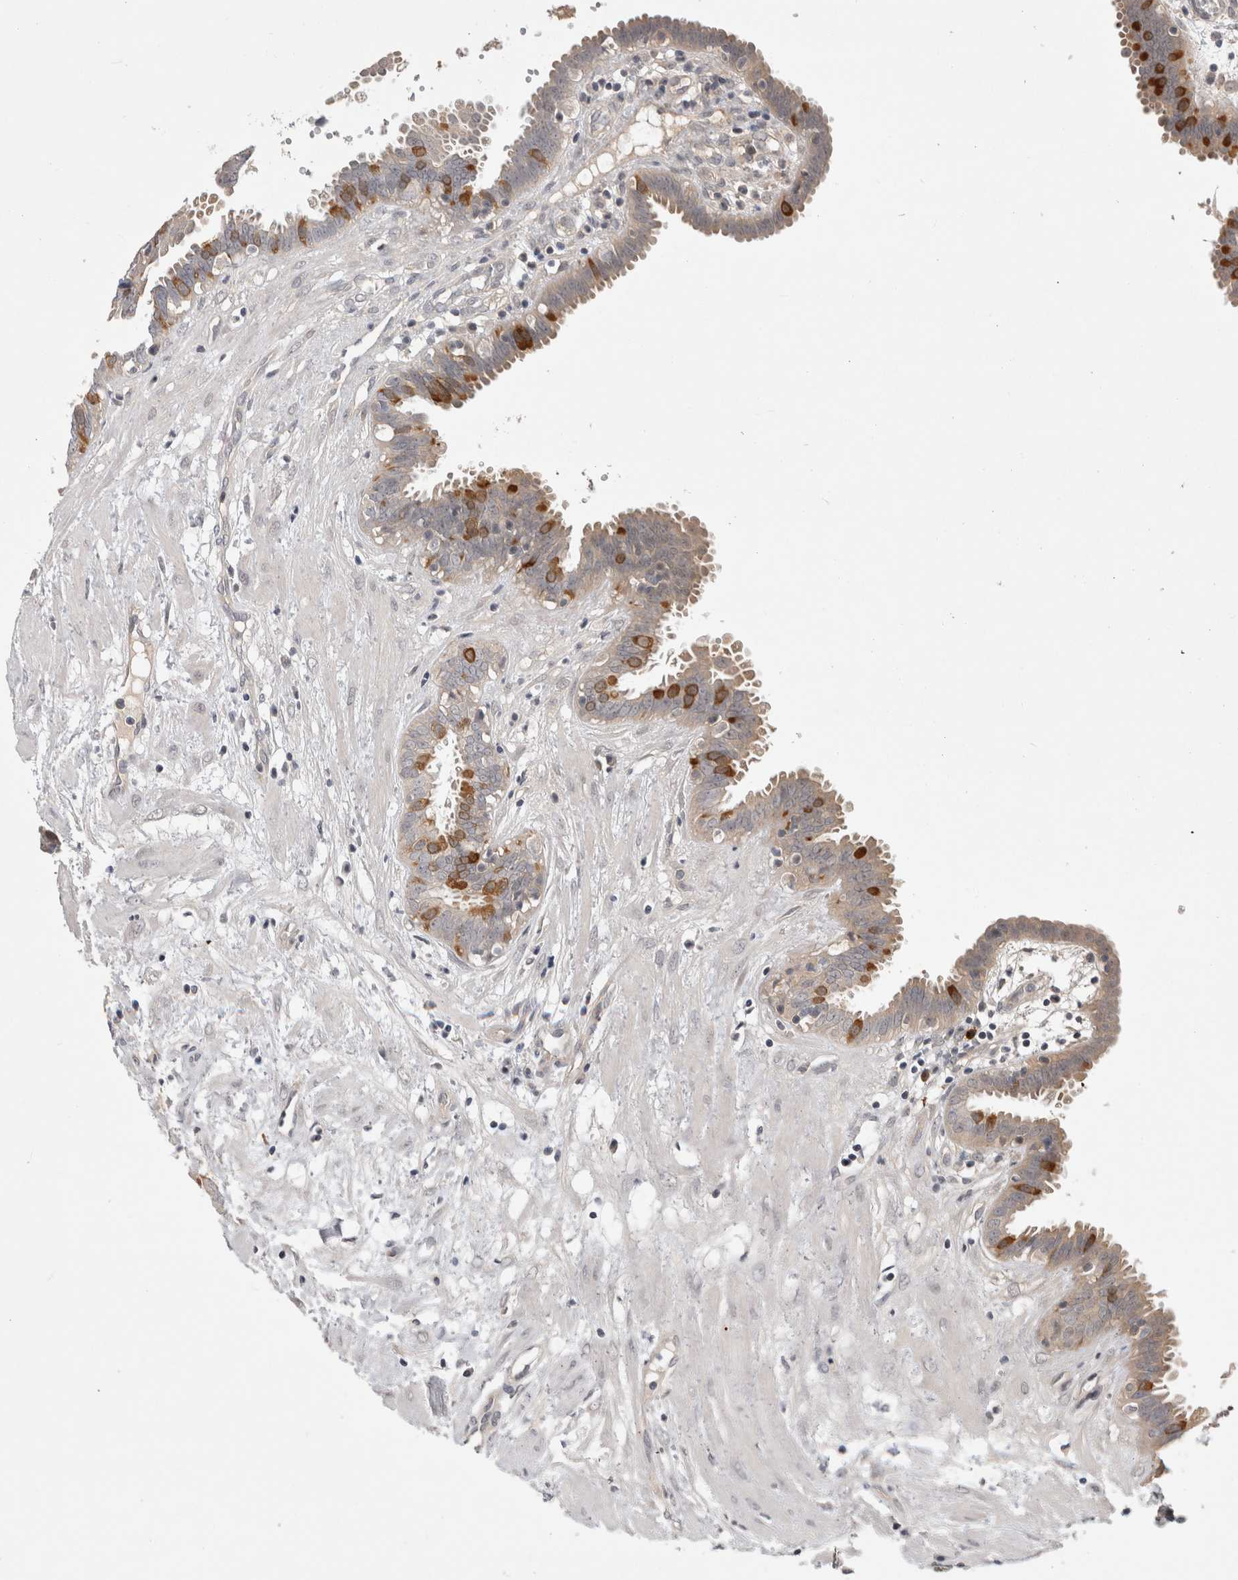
{"staining": {"intensity": "moderate", "quantity": ">75%", "location": "cytoplasmic/membranous"}, "tissue": "fallopian tube", "cell_type": "Glandular cells", "image_type": "normal", "snomed": [{"axis": "morphology", "description": "Normal tissue, NOS"}, {"axis": "topography", "description": "Fallopian tube"}, {"axis": "topography", "description": "Placenta"}], "caption": "Fallopian tube stained with DAB immunohistochemistry reveals medium levels of moderate cytoplasmic/membranous staining in approximately >75% of glandular cells. (DAB IHC with brightfield microscopy, high magnification).", "gene": "CERS3", "patient": {"sex": "female", "age": 32}}